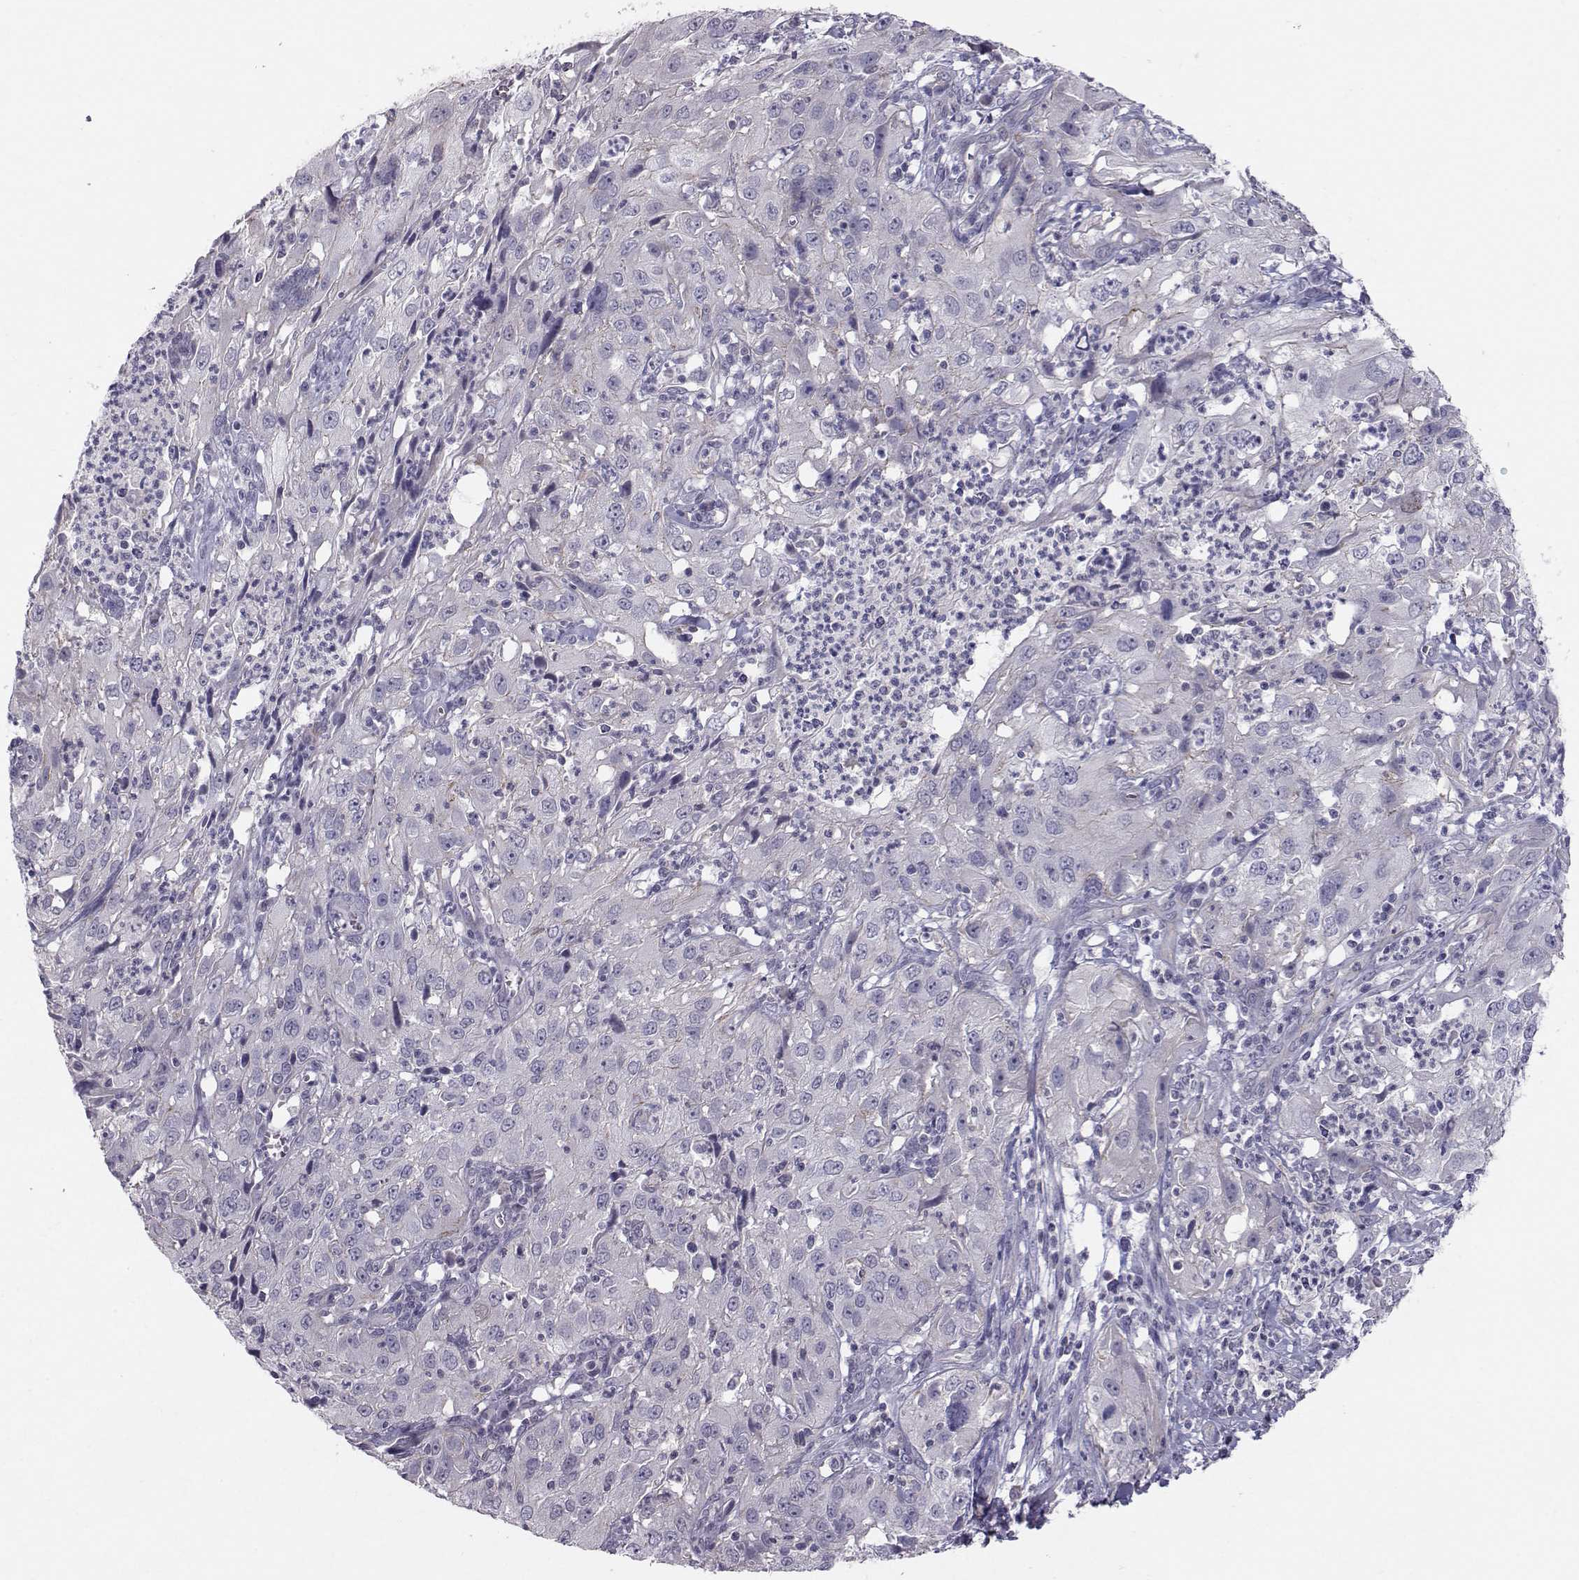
{"staining": {"intensity": "negative", "quantity": "none", "location": "none"}, "tissue": "cervical cancer", "cell_type": "Tumor cells", "image_type": "cancer", "snomed": [{"axis": "morphology", "description": "Squamous cell carcinoma, NOS"}, {"axis": "topography", "description": "Cervix"}], "caption": "Immunohistochemistry (IHC) image of human cervical cancer stained for a protein (brown), which reveals no positivity in tumor cells.", "gene": "MAST1", "patient": {"sex": "female", "age": 32}}